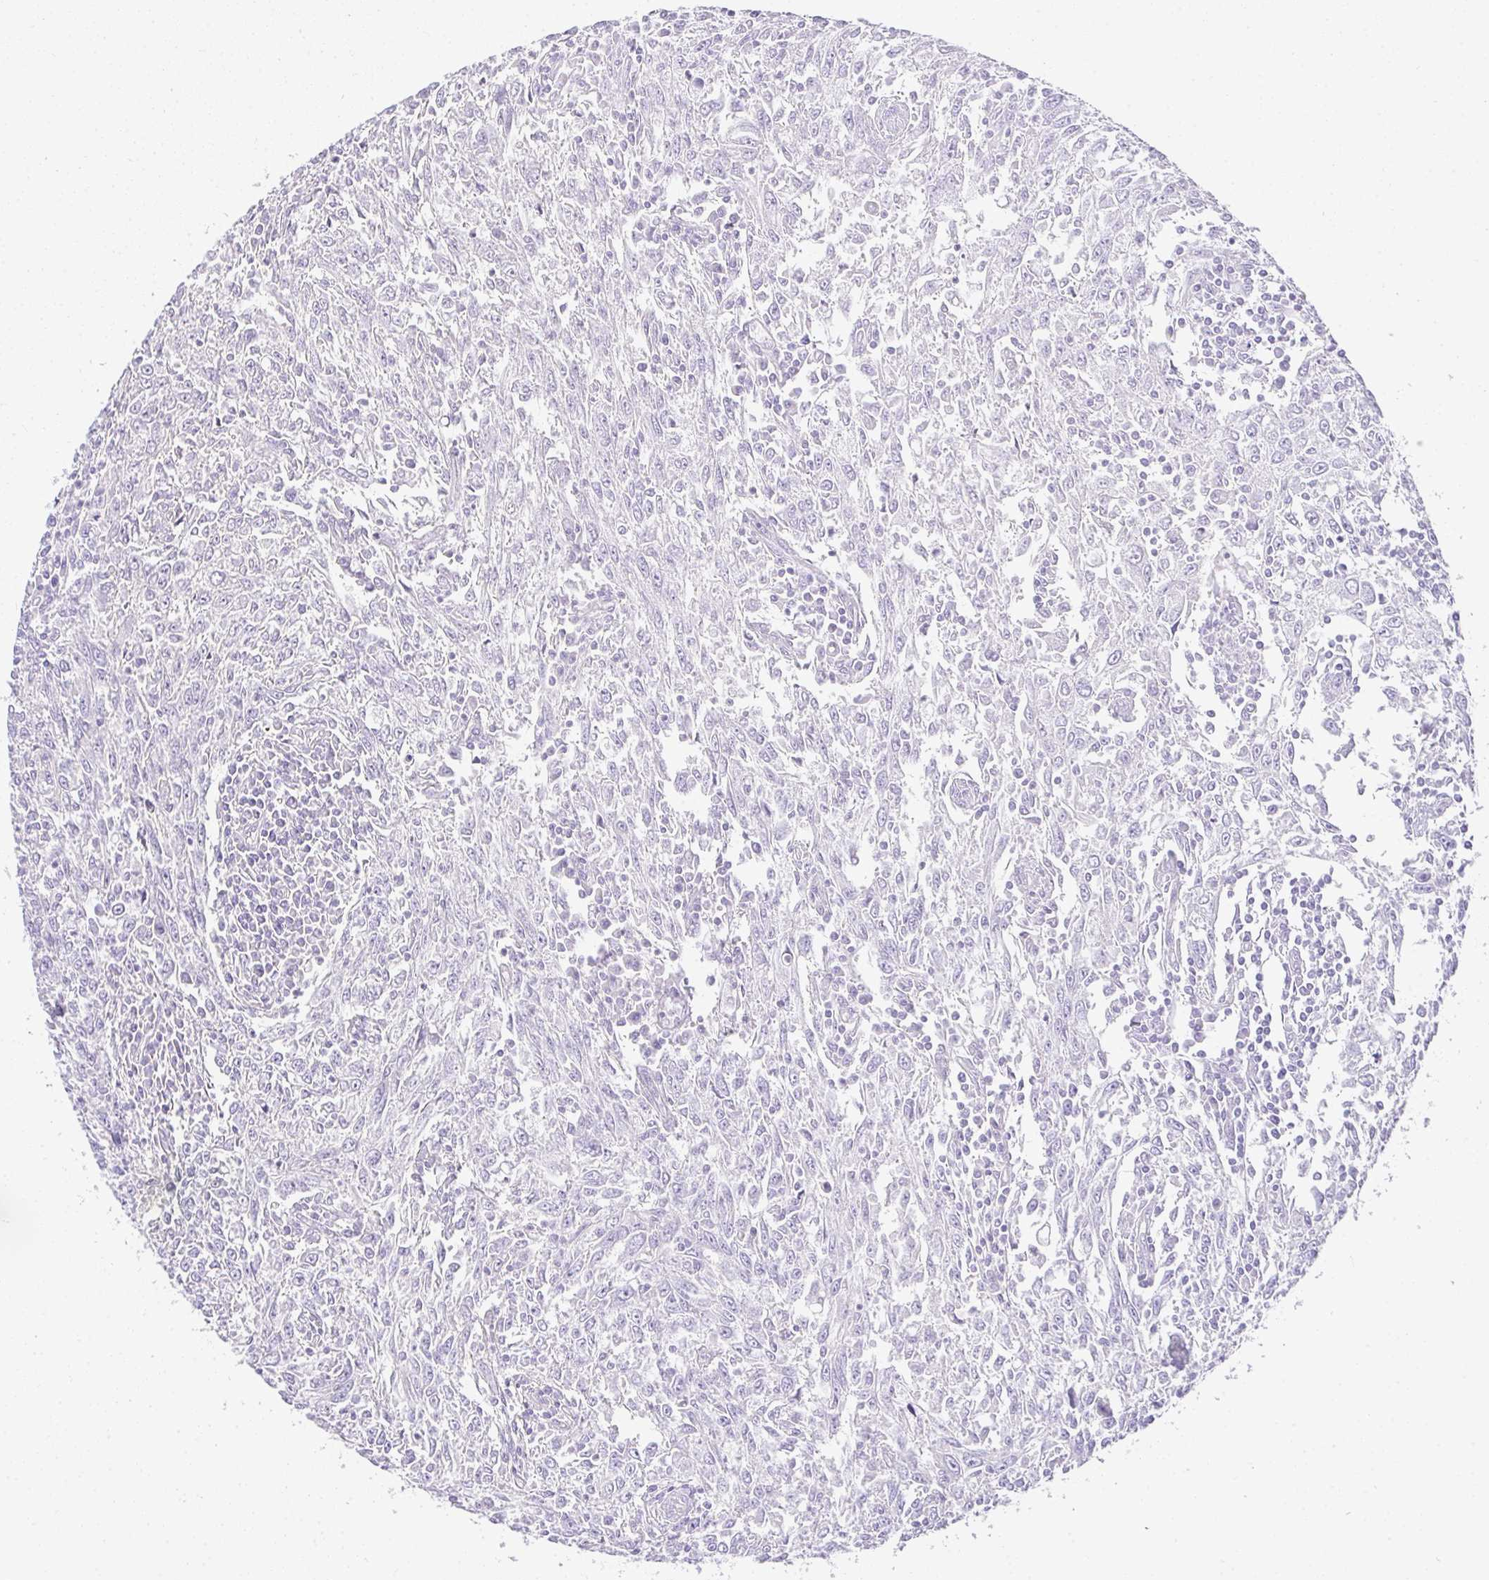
{"staining": {"intensity": "negative", "quantity": "none", "location": "none"}, "tissue": "breast cancer", "cell_type": "Tumor cells", "image_type": "cancer", "snomed": [{"axis": "morphology", "description": "Duct carcinoma"}, {"axis": "topography", "description": "Breast"}], "caption": "There is no significant positivity in tumor cells of breast intraductal carcinoma.", "gene": "PLPPR3", "patient": {"sex": "female", "age": 50}}